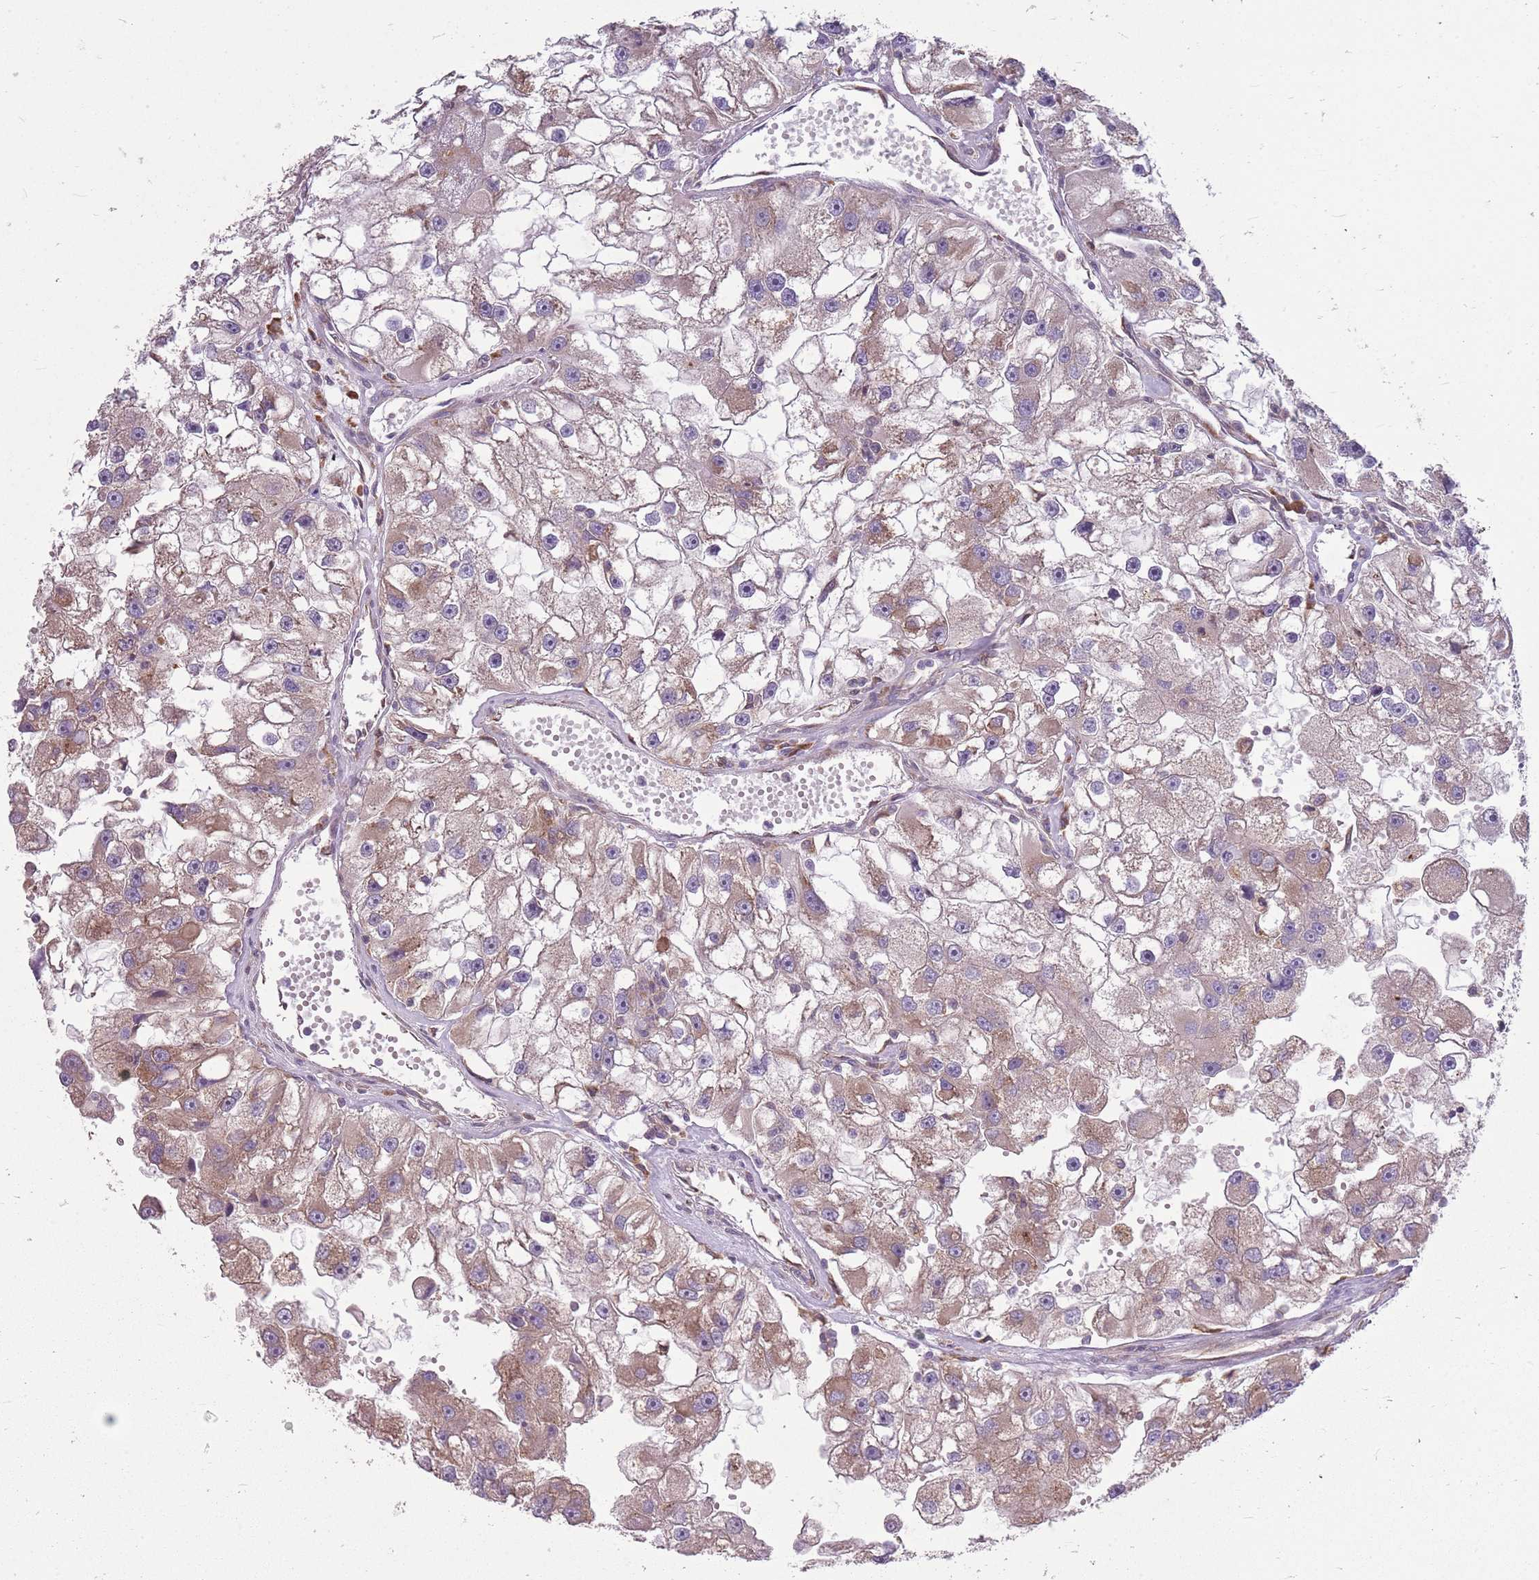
{"staining": {"intensity": "moderate", "quantity": "25%-75%", "location": "cytoplasmic/membranous"}, "tissue": "renal cancer", "cell_type": "Tumor cells", "image_type": "cancer", "snomed": [{"axis": "morphology", "description": "Adenocarcinoma, NOS"}, {"axis": "topography", "description": "Kidney"}], "caption": "IHC (DAB (3,3'-diaminobenzidine)) staining of adenocarcinoma (renal) shows moderate cytoplasmic/membranous protein positivity in about 25%-75% of tumor cells. (Stains: DAB (3,3'-diaminobenzidine) in brown, nuclei in blue, Microscopy: brightfield microscopy at high magnification).", "gene": "PPP1R27", "patient": {"sex": "male", "age": 63}}